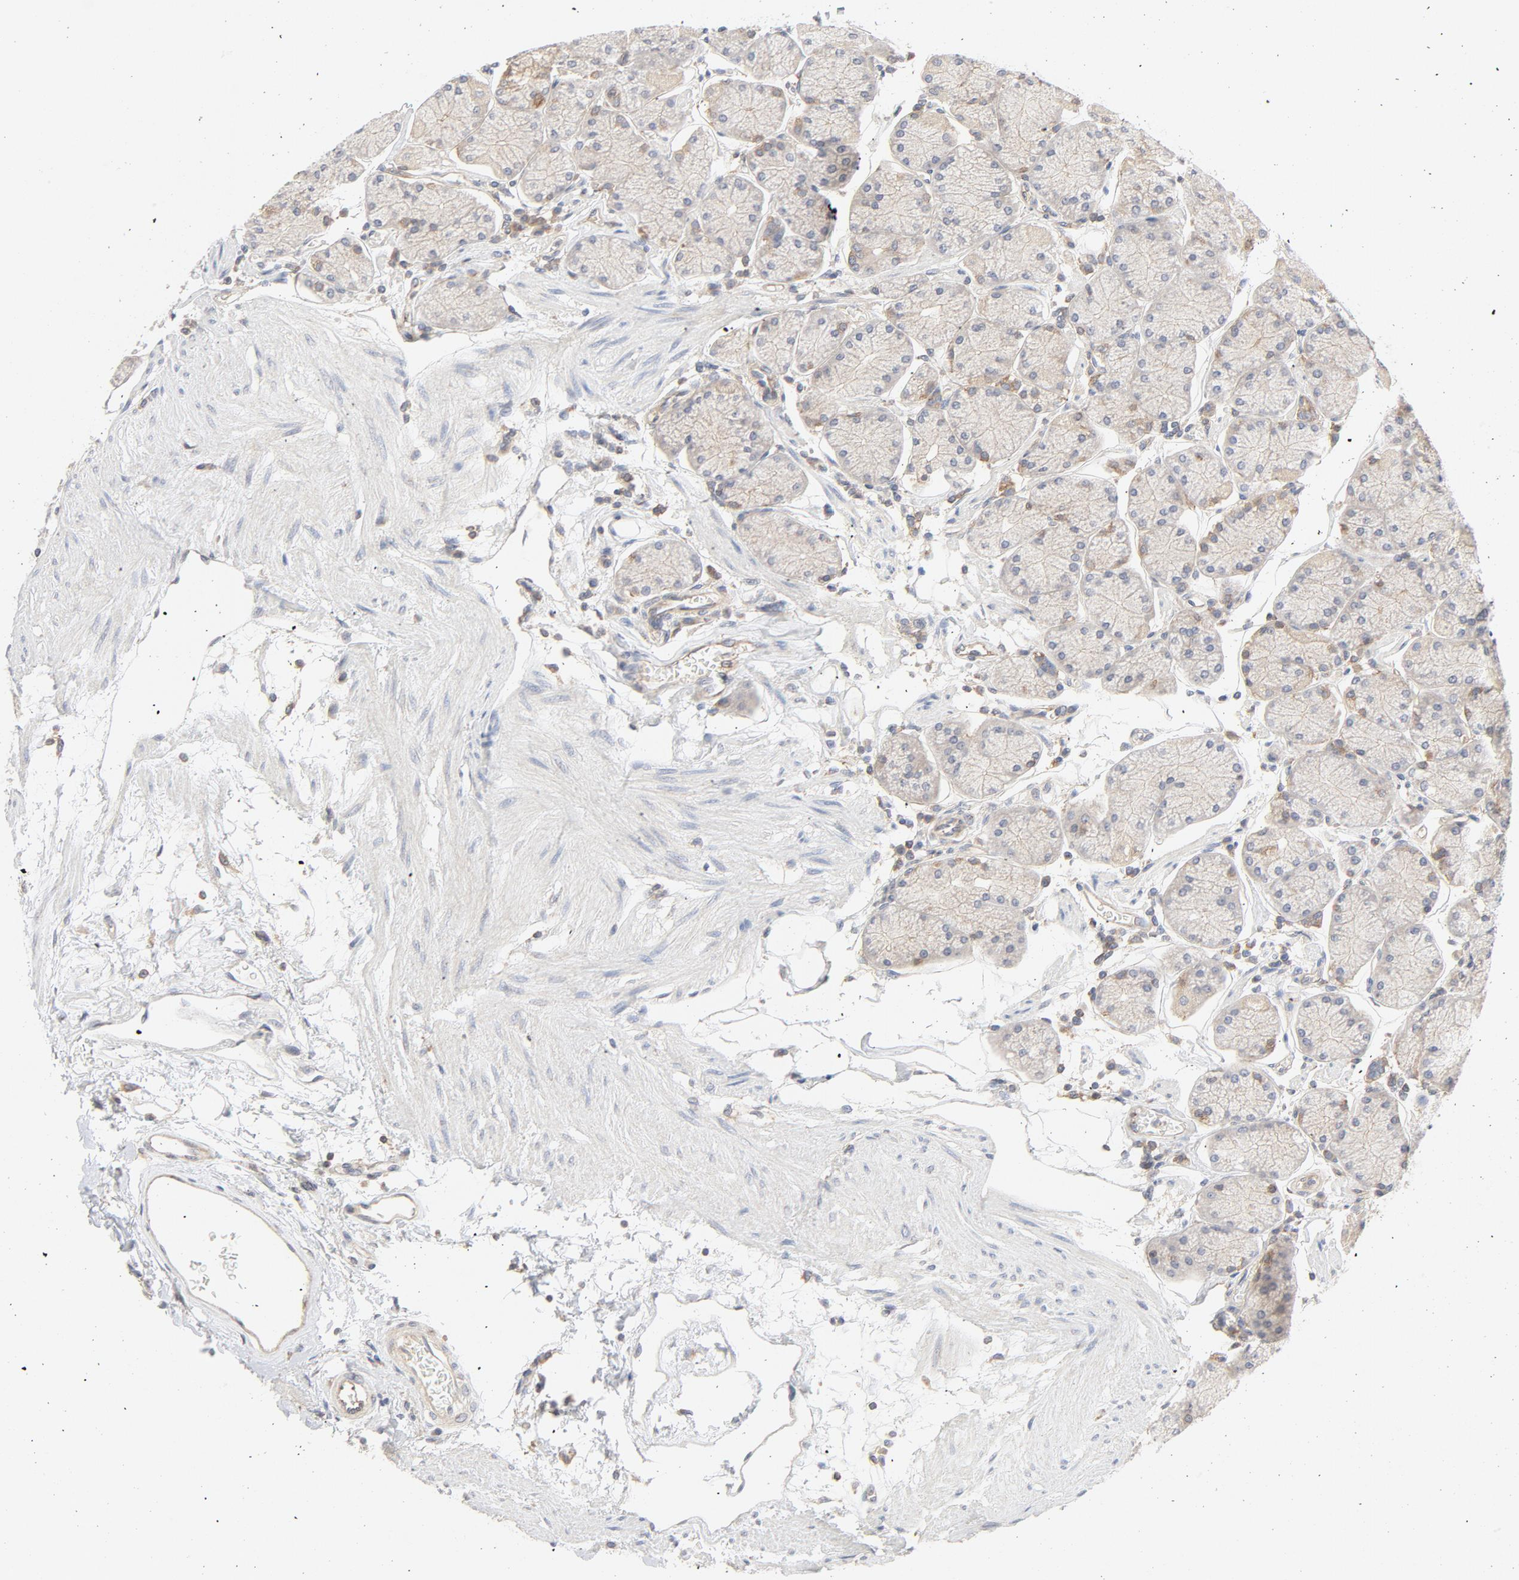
{"staining": {"intensity": "weak", "quantity": "25%-75%", "location": "cytoplasmic/membranous"}, "tissue": "stomach", "cell_type": "Glandular cells", "image_type": "normal", "snomed": [{"axis": "morphology", "description": "Normal tissue, NOS"}, {"axis": "topography", "description": "Stomach, upper"}, {"axis": "topography", "description": "Stomach"}], "caption": "This is an image of immunohistochemistry (IHC) staining of benign stomach, which shows weak expression in the cytoplasmic/membranous of glandular cells.", "gene": "RABEP1", "patient": {"sex": "male", "age": 76}}